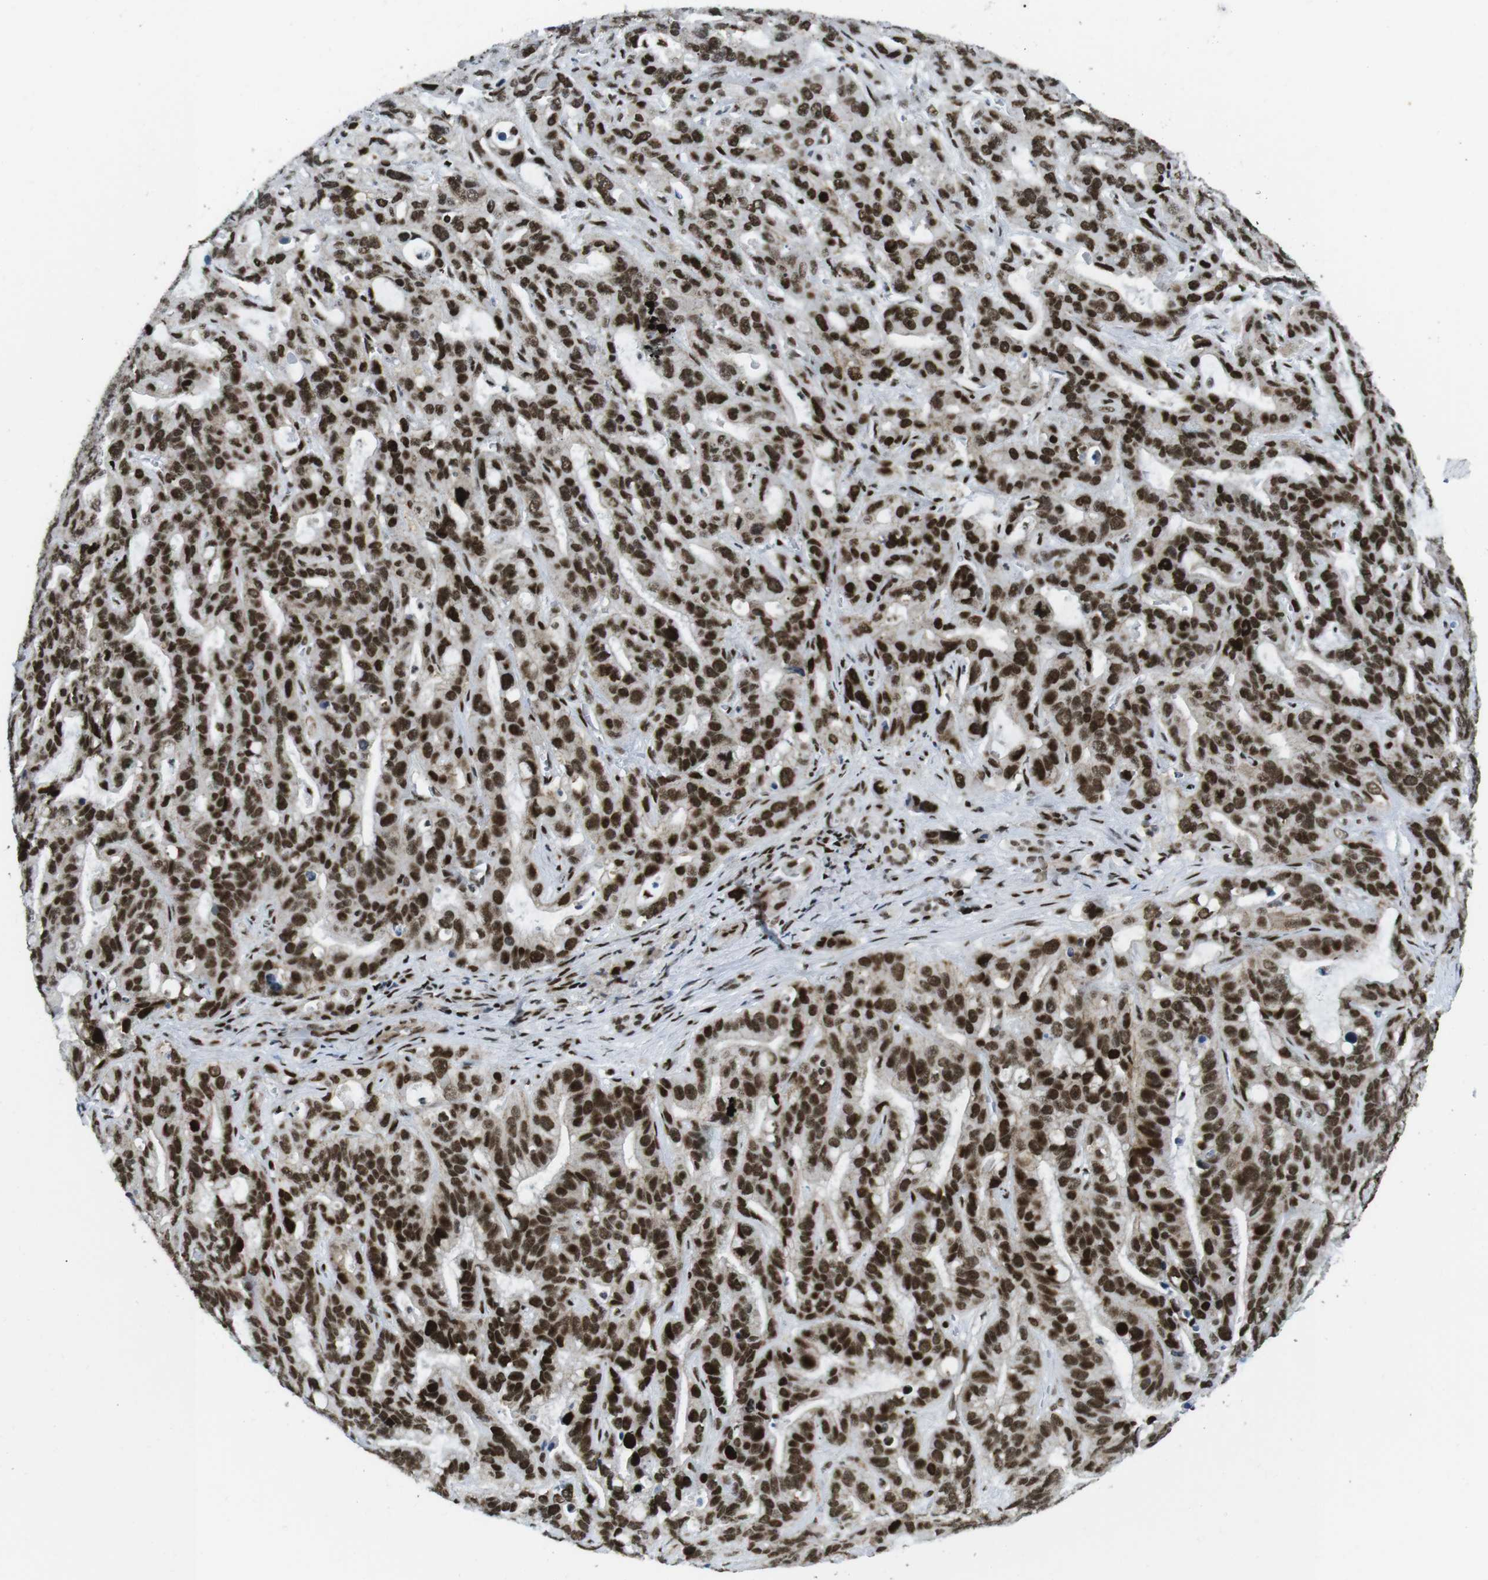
{"staining": {"intensity": "strong", "quantity": ">75%", "location": "nuclear"}, "tissue": "liver cancer", "cell_type": "Tumor cells", "image_type": "cancer", "snomed": [{"axis": "morphology", "description": "Cholangiocarcinoma"}, {"axis": "topography", "description": "Liver"}], "caption": "This is a photomicrograph of immunohistochemistry (IHC) staining of cholangiocarcinoma (liver), which shows strong expression in the nuclear of tumor cells.", "gene": "ARID1A", "patient": {"sex": "female", "age": 65}}